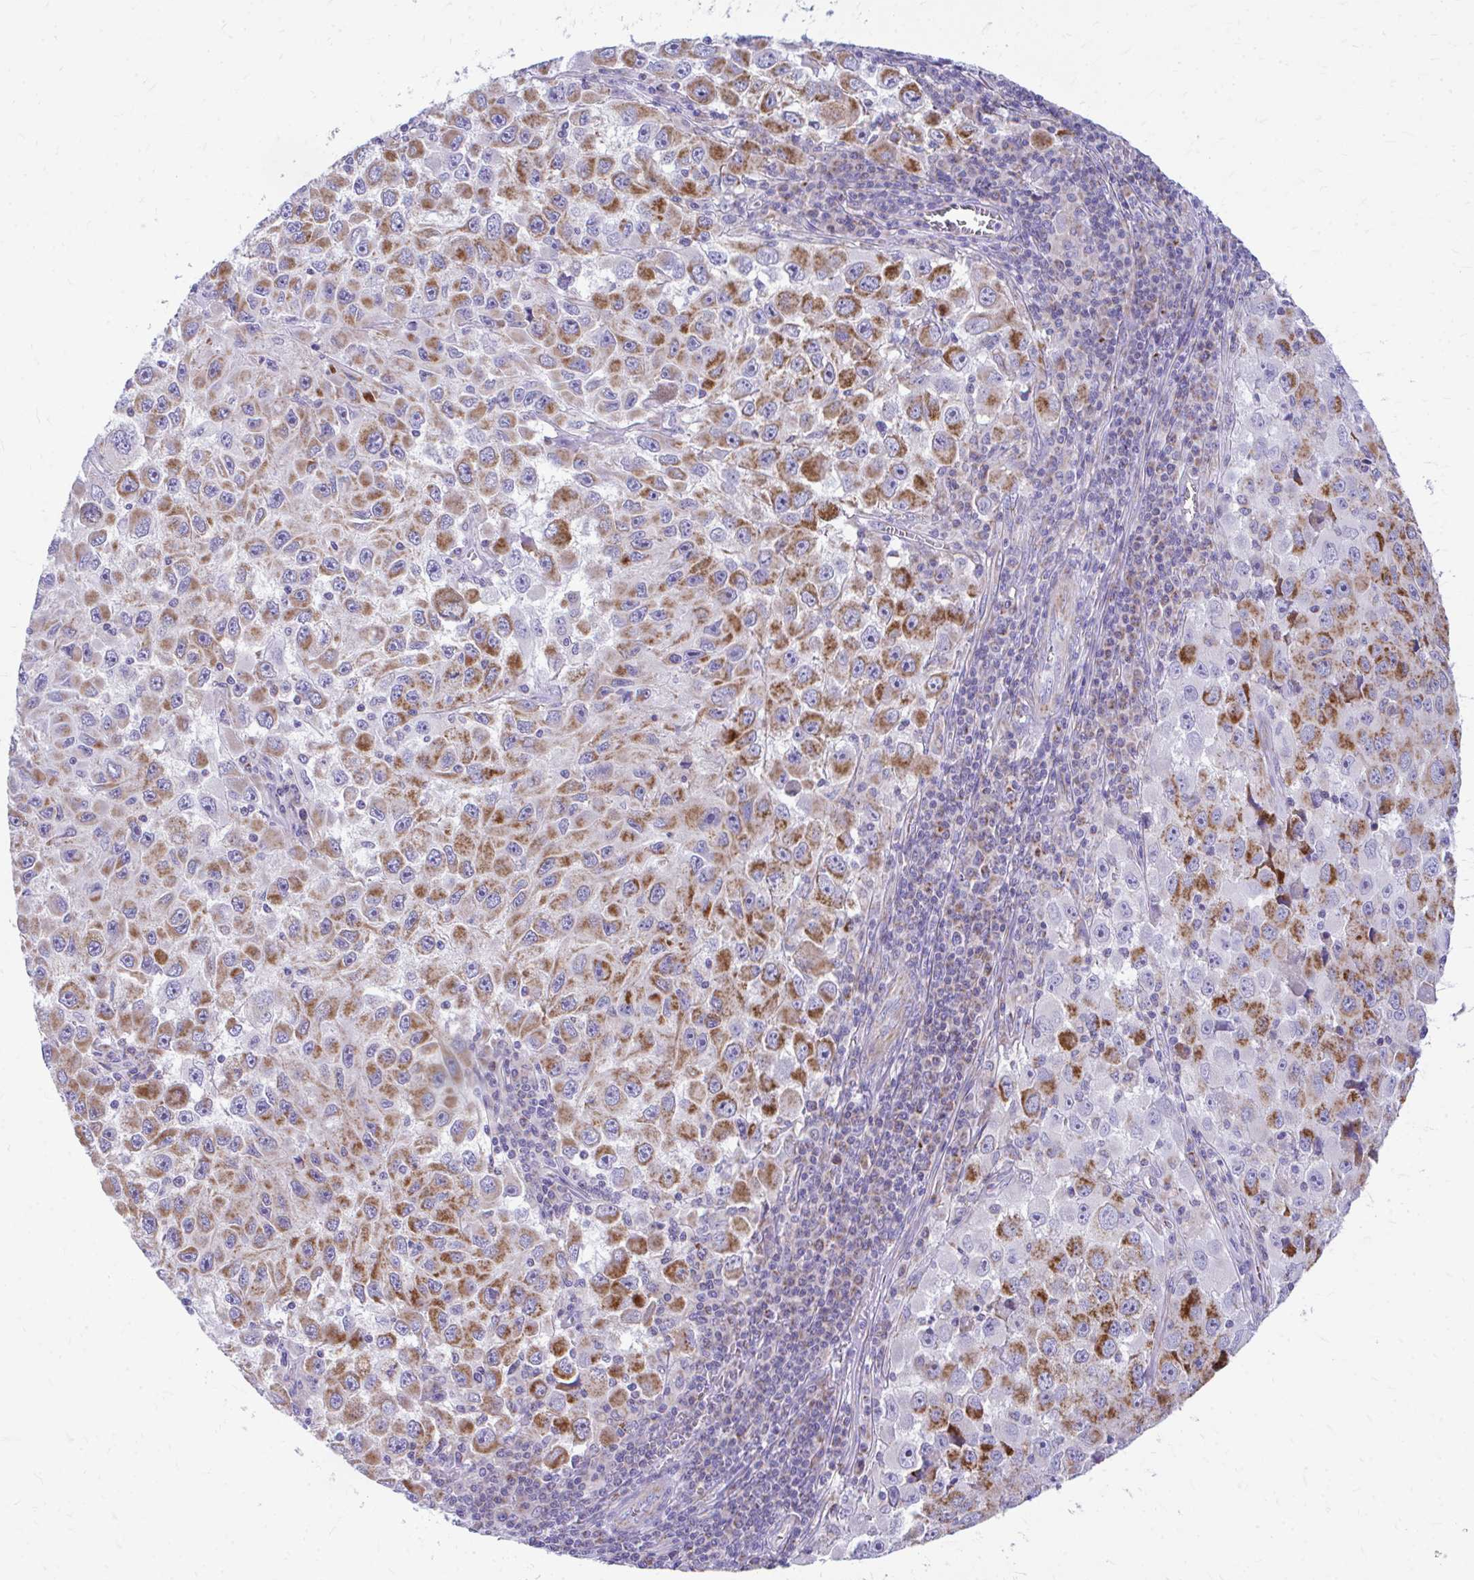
{"staining": {"intensity": "moderate", "quantity": ">75%", "location": "cytoplasmic/membranous"}, "tissue": "melanoma", "cell_type": "Tumor cells", "image_type": "cancer", "snomed": [{"axis": "morphology", "description": "Malignant melanoma, Metastatic site"}, {"axis": "topography", "description": "Lymph node"}], "caption": "Human malignant melanoma (metastatic site) stained for a protein (brown) exhibits moderate cytoplasmic/membranous positive positivity in about >75% of tumor cells.", "gene": "MRPL19", "patient": {"sex": "female", "age": 67}}